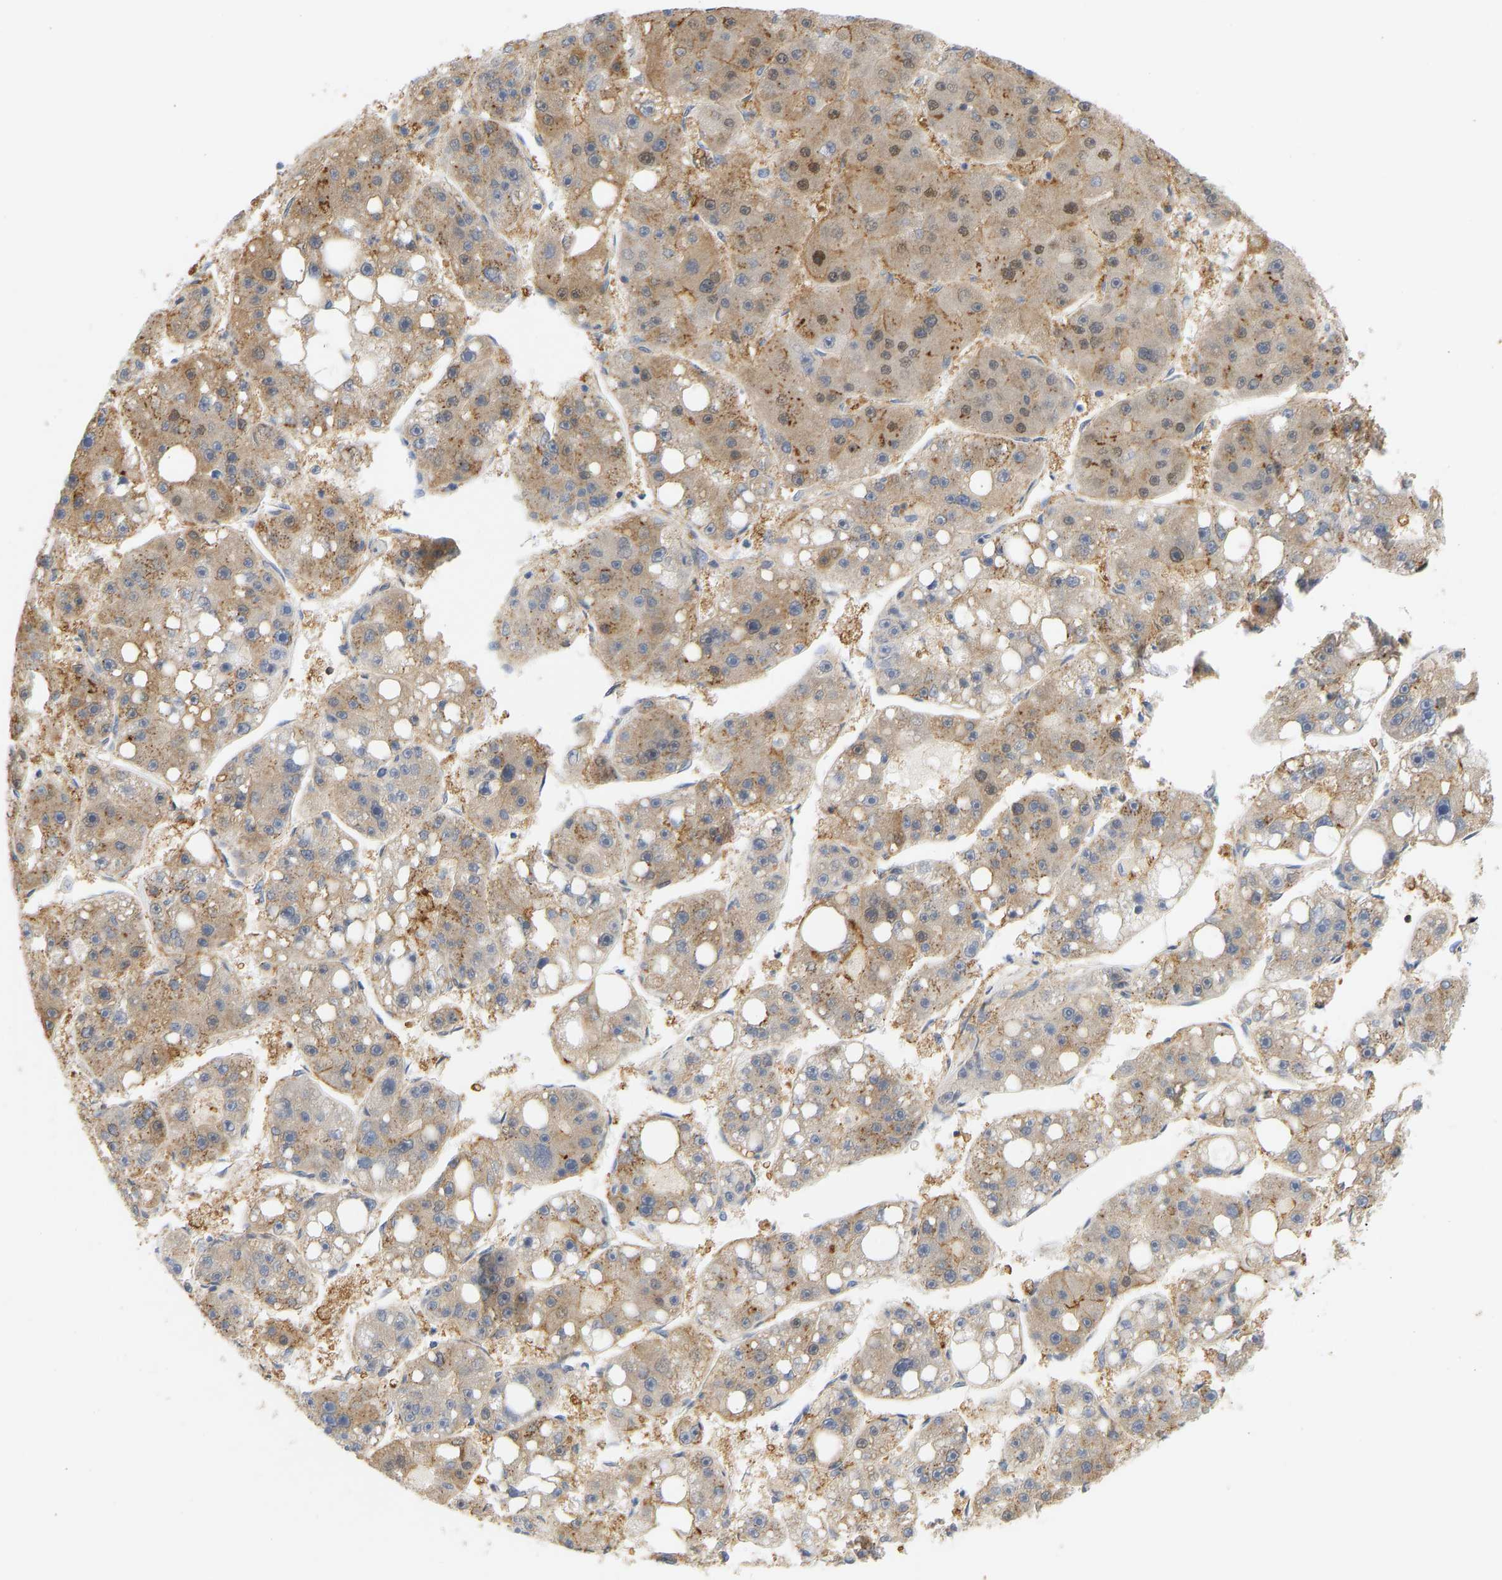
{"staining": {"intensity": "moderate", "quantity": "25%-75%", "location": "cytoplasmic/membranous,nuclear"}, "tissue": "liver cancer", "cell_type": "Tumor cells", "image_type": "cancer", "snomed": [{"axis": "morphology", "description": "Carcinoma, Hepatocellular, NOS"}, {"axis": "topography", "description": "Liver"}], "caption": "Immunohistochemistry (IHC) of human hepatocellular carcinoma (liver) reveals medium levels of moderate cytoplasmic/membranous and nuclear positivity in about 25%-75% of tumor cells.", "gene": "BVES", "patient": {"sex": "female", "age": 61}}